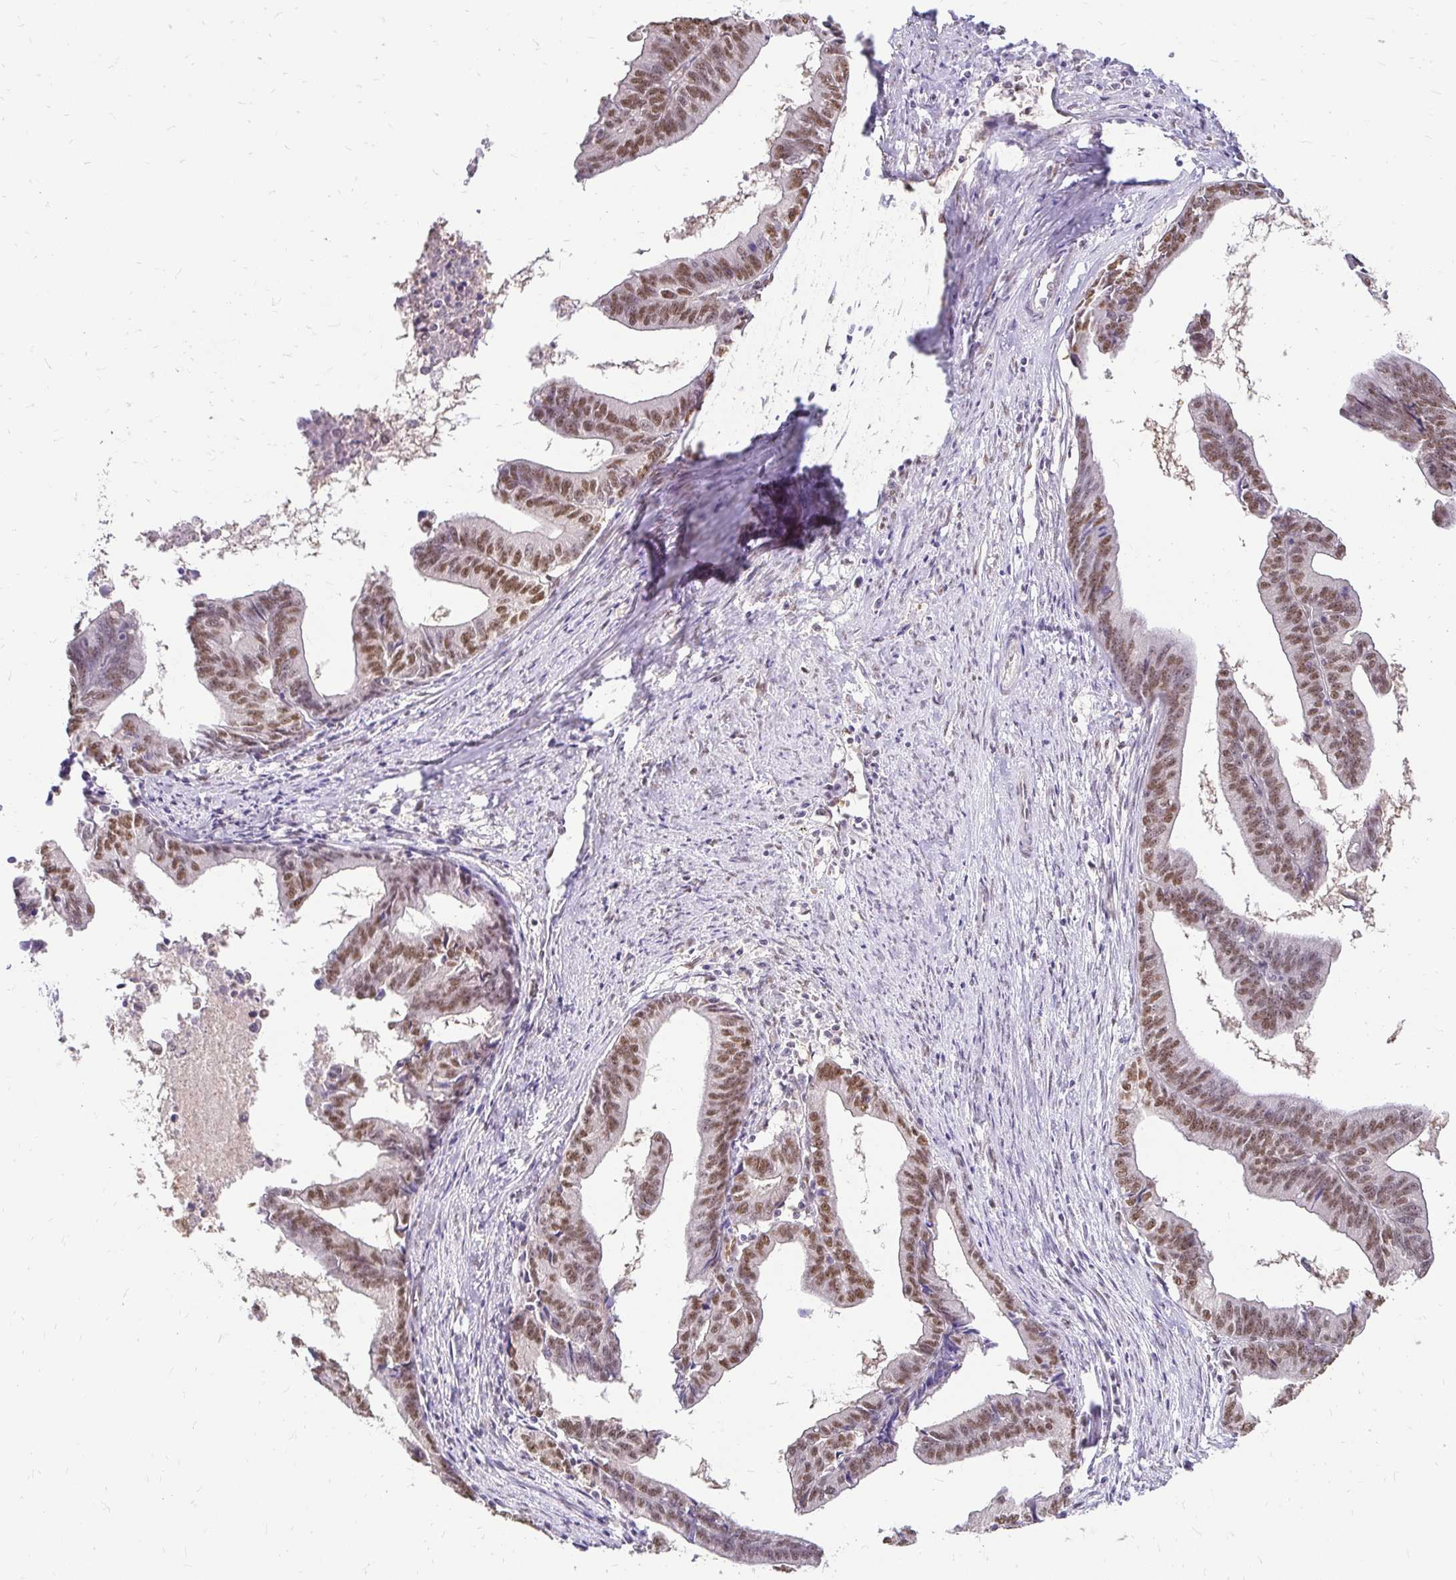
{"staining": {"intensity": "moderate", "quantity": ">75%", "location": "nuclear"}, "tissue": "endometrial cancer", "cell_type": "Tumor cells", "image_type": "cancer", "snomed": [{"axis": "morphology", "description": "Adenocarcinoma, NOS"}, {"axis": "topography", "description": "Endometrium"}], "caption": "Endometrial cancer stained with a protein marker shows moderate staining in tumor cells.", "gene": "RIMS4", "patient": {"sex": "female", "age": 65}}